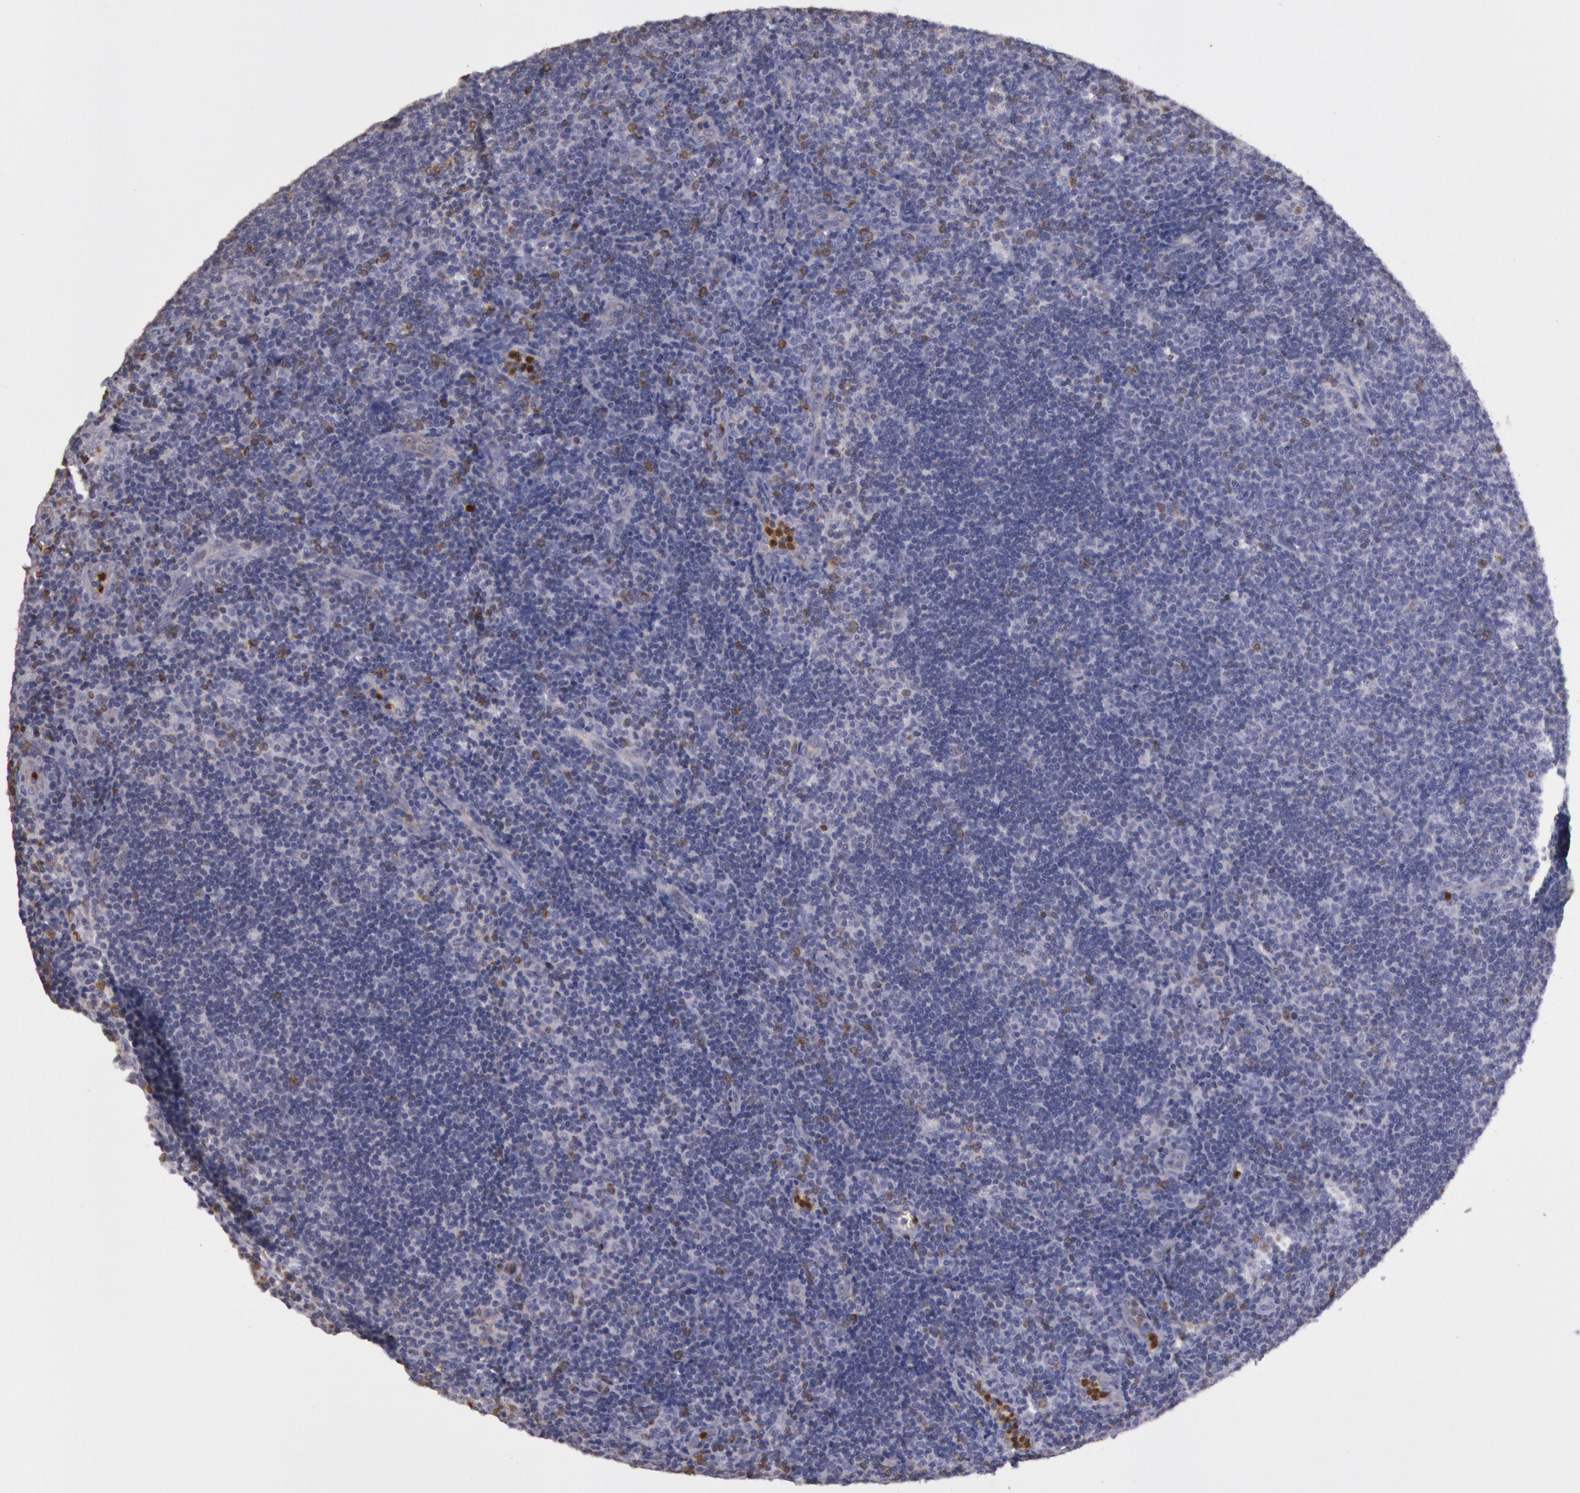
{"staining": {"intensity": "negative", "quantity": "none", "location": "none"}, "tissue": "lymphoma", "cell_type": "Tumor cells", "image_type": "cancer", "snomed": [{"axis": "morphology", "description": "Malignant lymphoma, non-Hodgkin's type, Low grade"}, {"axis": "topography", "description": "Lymph node"}], "caption": "High magnification brightfield microscopy of lymphoma stained with DAB (brown) and counterstained with hematoxylin (blue): tumor cells show no significant positivity.", "gene": "RAB27A", "patient": {"sex": "female", "age": 73}}